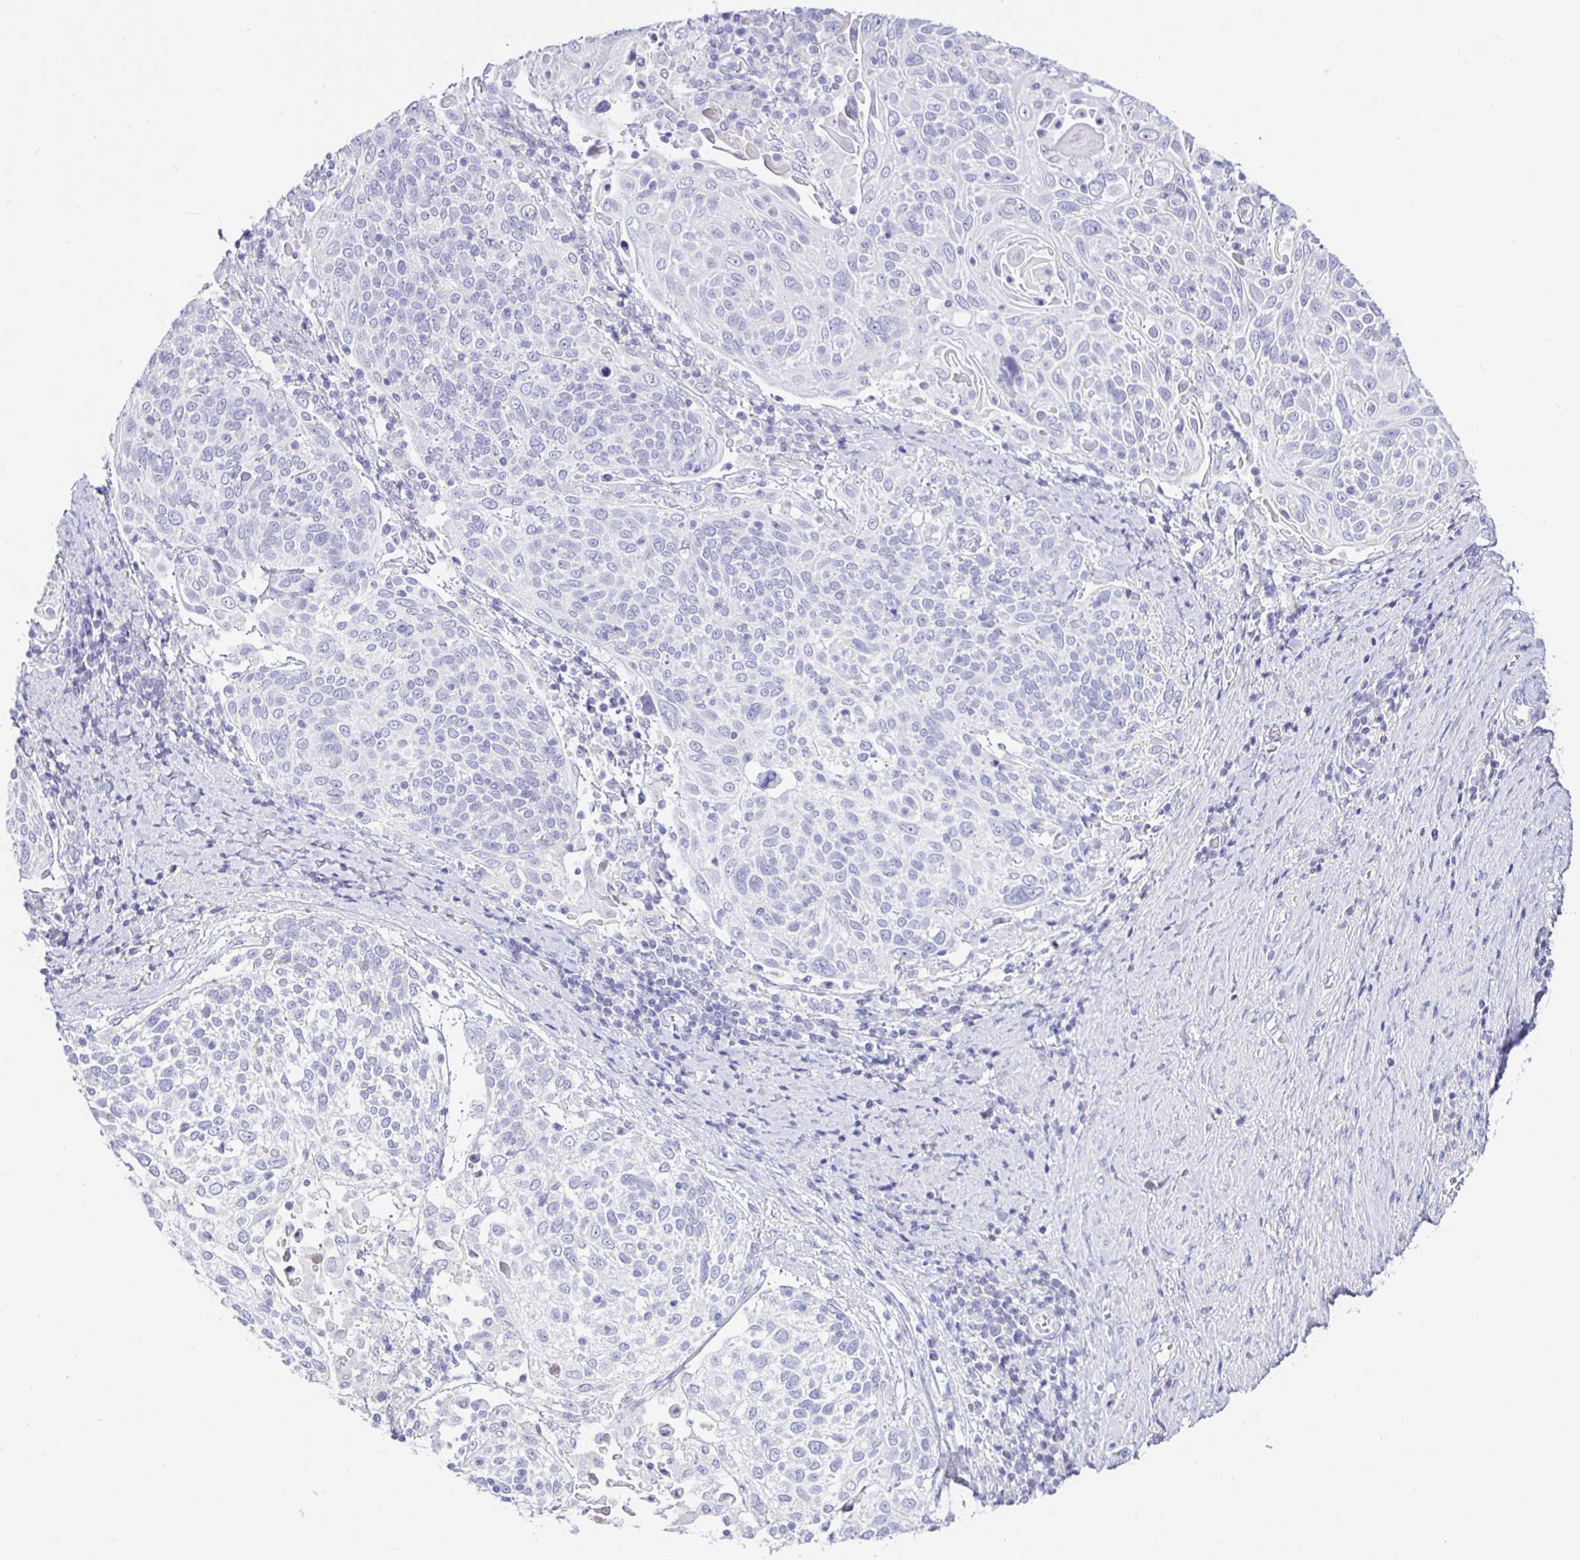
{"staining": {"intensity": "negative", "quantity": "none", "location": "none"}, "tissue": "cervical cancer", "cell_type": "Tumor cells", "image_type": "cancer", "snomed": [{"axis": "morphology", "description": "Squamous cell carcinoma, NOS"}, {"axis": "topography", "description": "Cervix"}], "caption": "High magnification brightfield microscopy of cervical cancer (squamous cell carcinoma) stained with DAB (3,3'-diaminobenzidine) (brown) and counterstained with hematoxylin (blue): tumor cells show no significant expression.", "gene": "TPTE", "patient": {"sex": "female", "age": 61}}